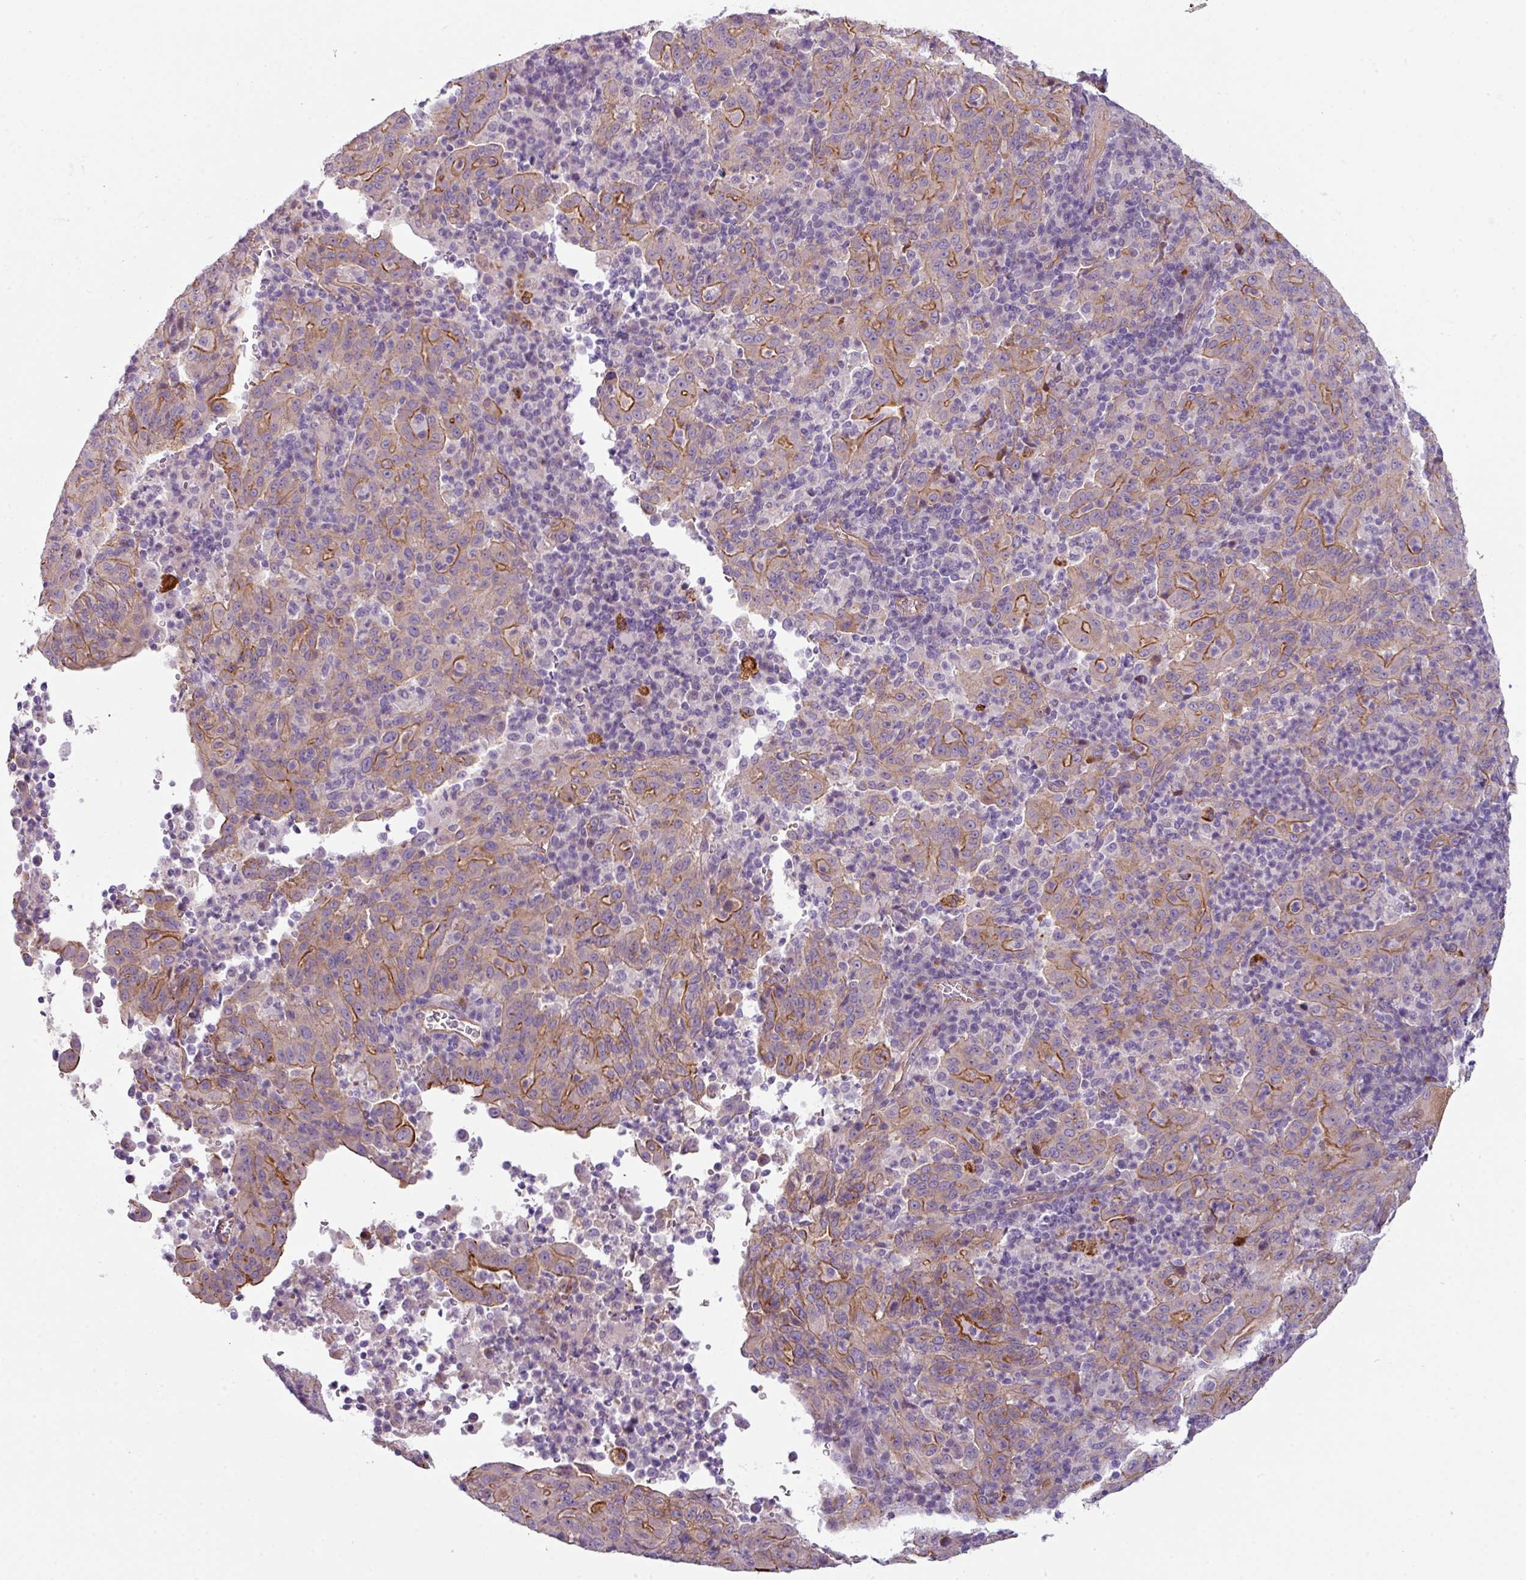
{"staining": {"intensity": "moderate", "quantity": ">75%", "location": "cytoplasmic/membranous"}, "tissue": "pancreatic cancer", "cell_type": "Tumor cells", "image_type": "cancer", "snomed": [{"axis": "morphology", "description": "Adenocarcinoma, NOS"}, {"axis": "topography", "description": "Pancreas"}], "caption": "Adenocarcinoma (pancreatic) stained with DAB (3,3'-diaminobenzidine) IHC exhibits medium levels of moderate cytoplasmic/membranous staining in about >75% of tumor cells.", "gene": "BUD23", "patient": {"sex": "male", "age": 63}}